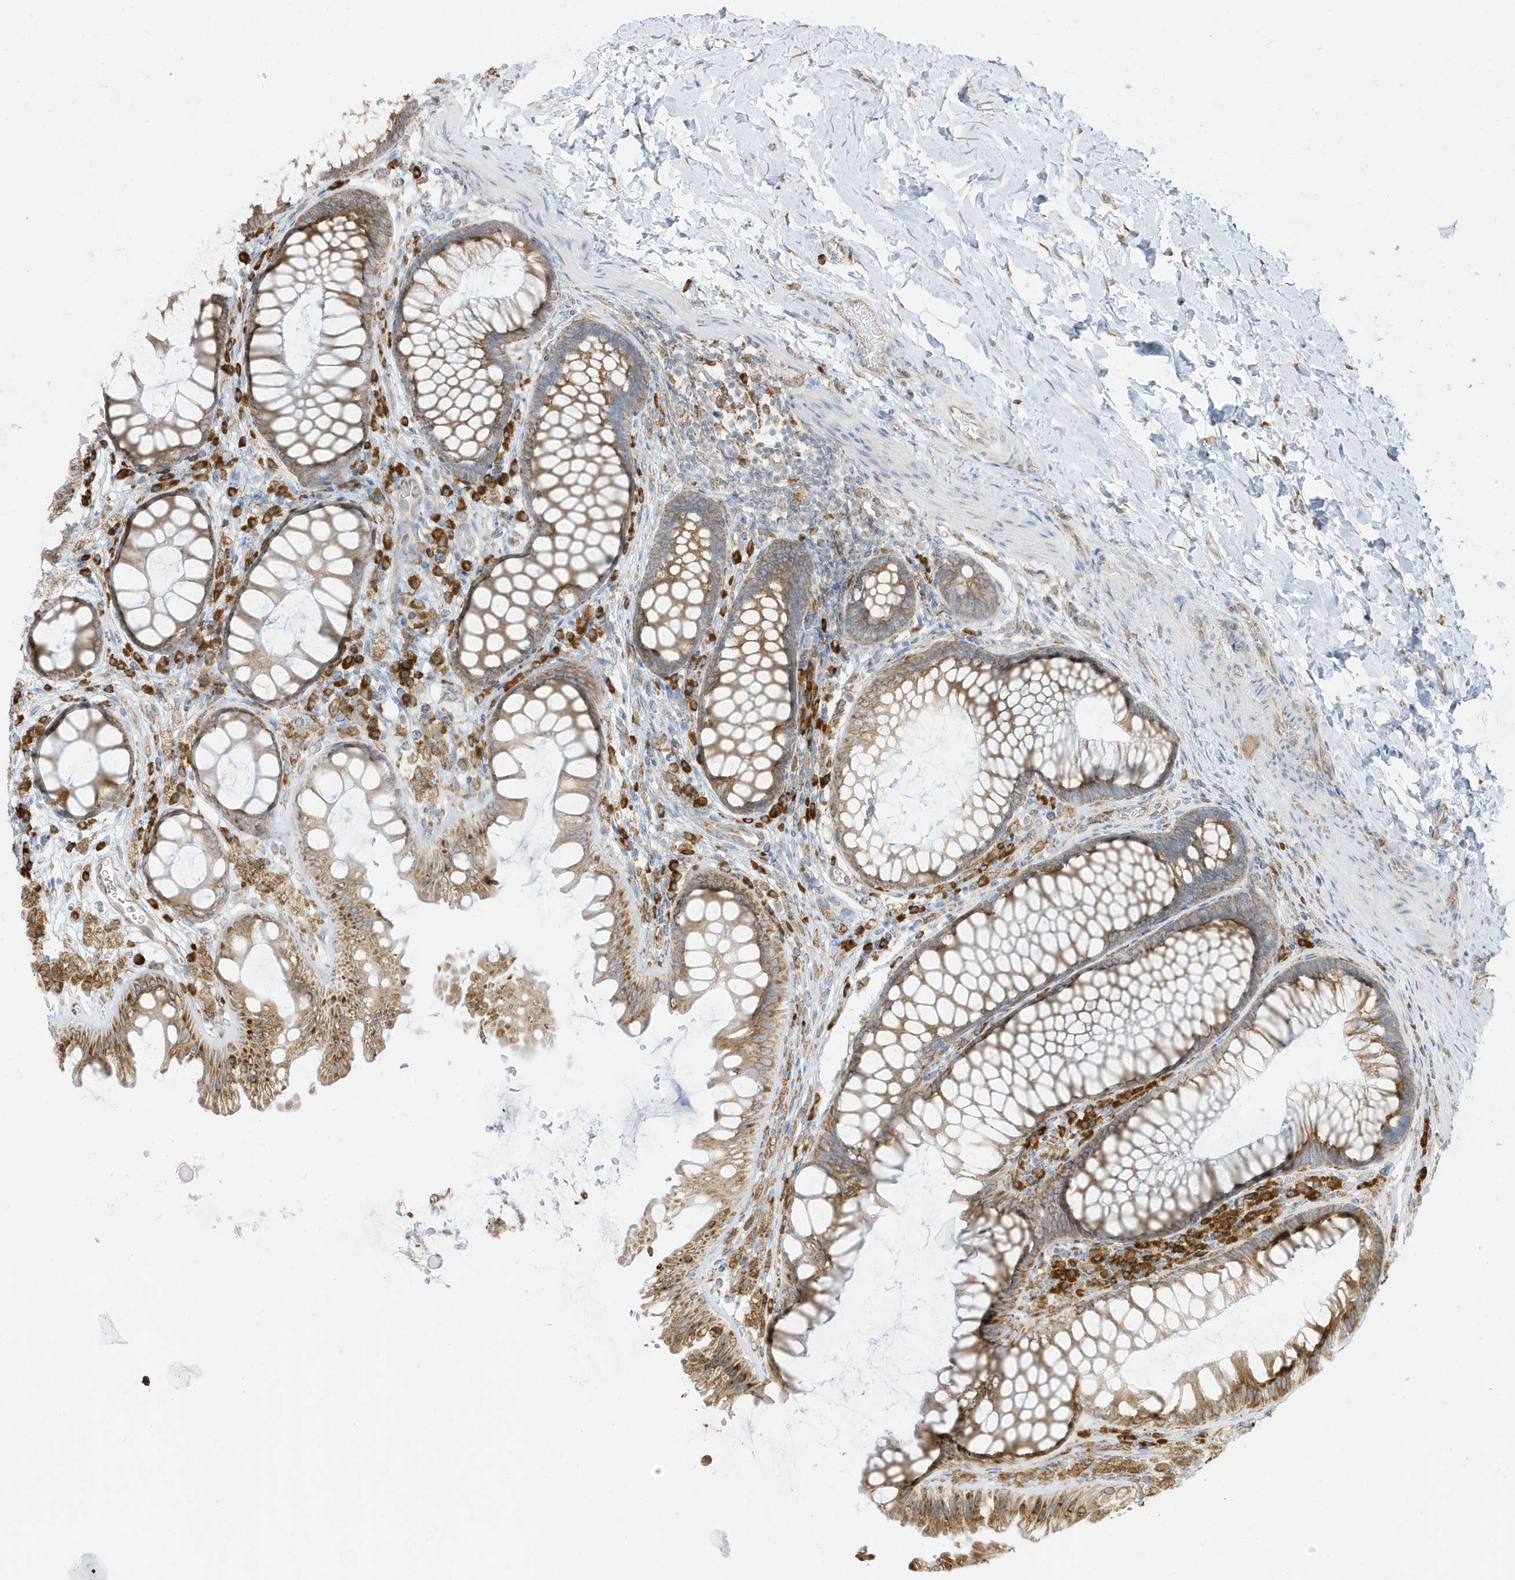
{"staining": {"intensity": "negative", "quantity": "none", "location": "none"}, "tissue": "colon", "cell_type": "Endothelial cells", "image_type": "normal", "snomed": [{"axis": "morphology", "description": "Normal tissue, NOS"}, {"axis": "topography", "description": "Colon"}], "caption": "Histopathology image shows no significant protein positivity in endothelial cells of benign colon.", "gene": "PDIA6", "patient": {"sex": "female", "age": 62}}